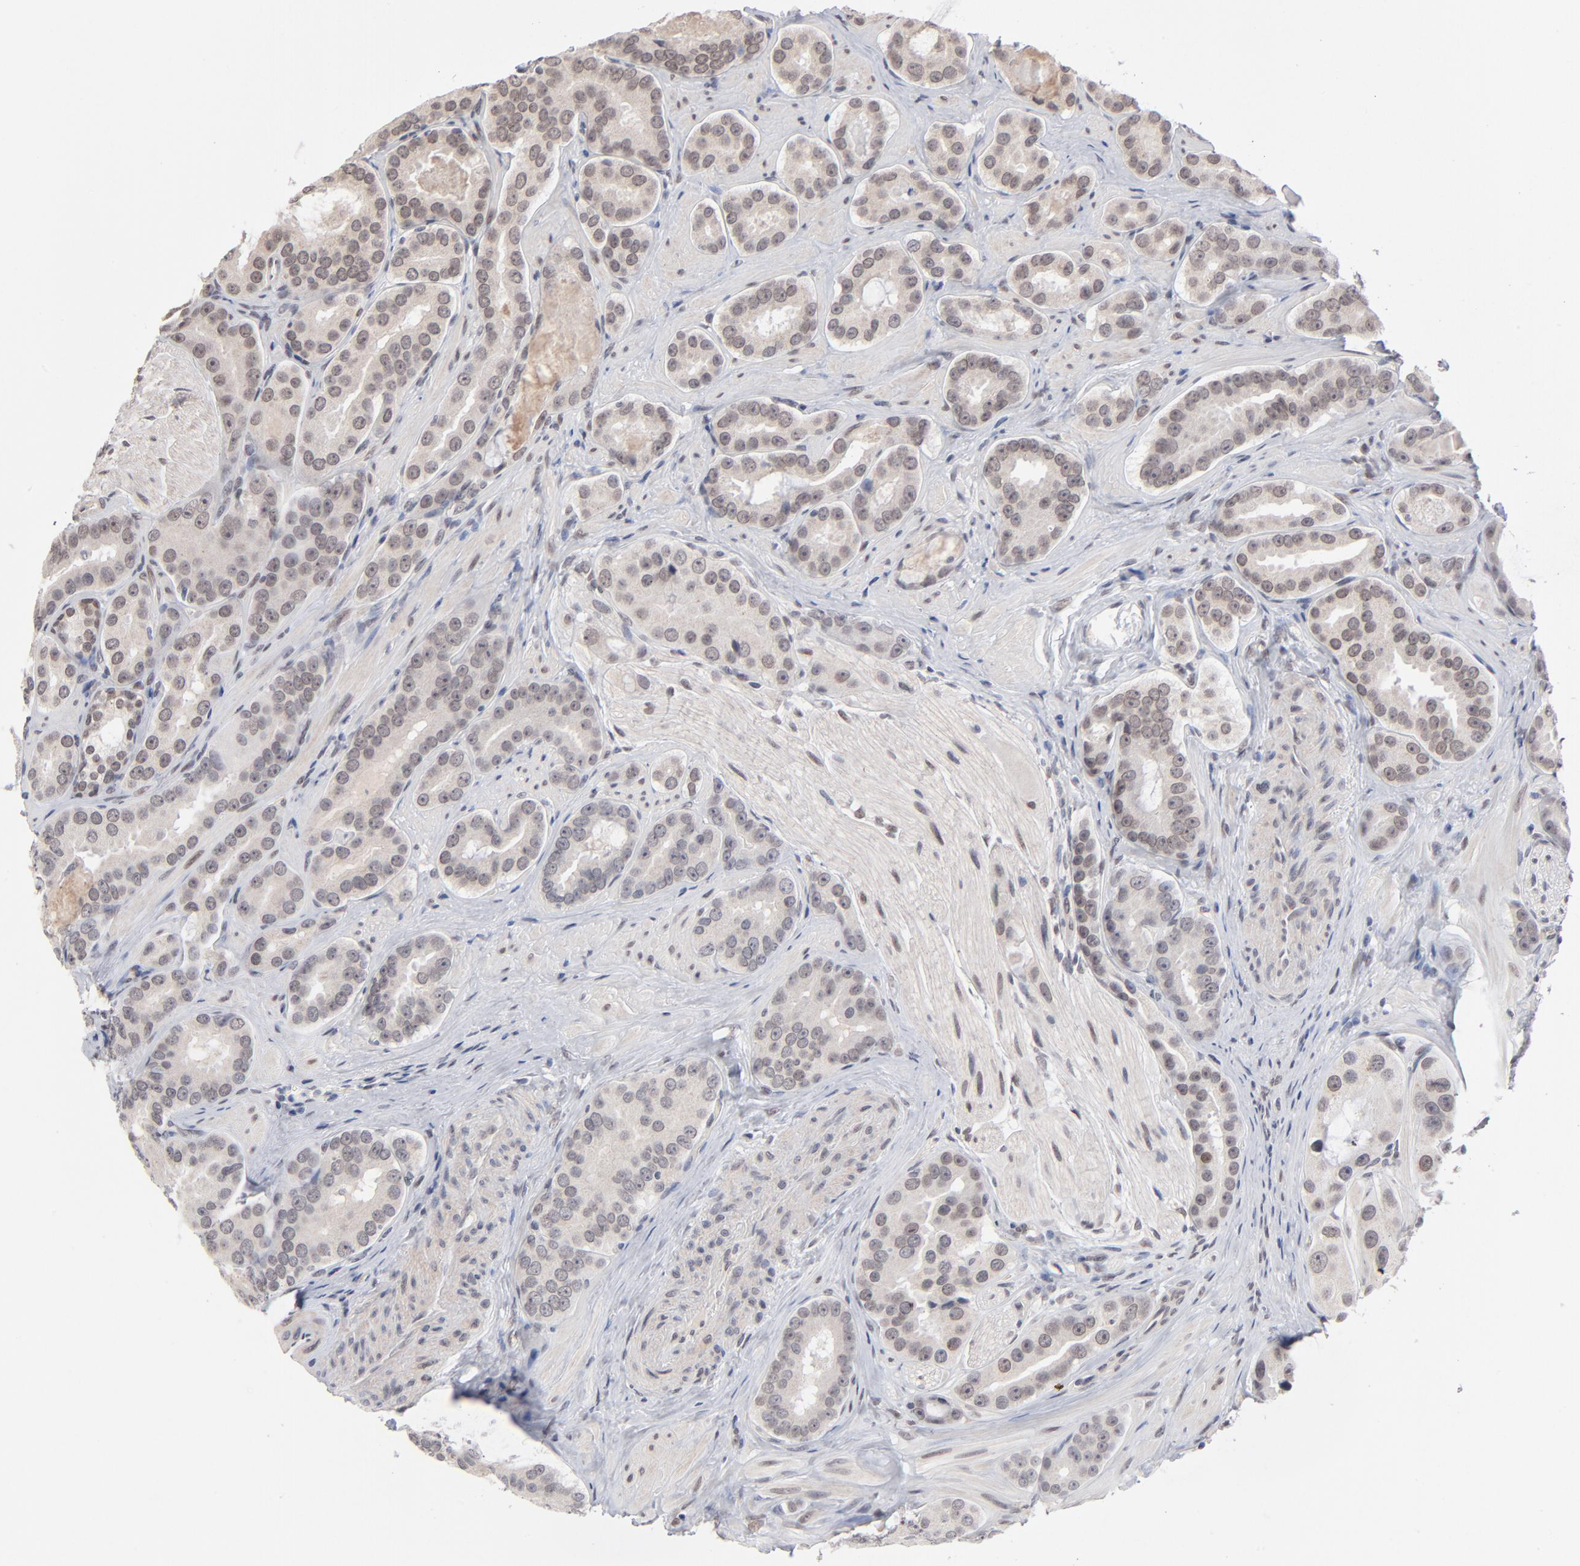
{"staining": {"intensity": "negative", "quantity": "none", "location": "none"}, "tissue": "prostate cancer", "cell_type": "Tumor cells", "image_type": "cancer", "snomed": [{"axis": "morphology", "description": "Adenocarcinoma, Low grade"}, {"axis": "topography", "description": "Prostate"}], "caption": "Immunohistochemistry (IHC) photomicrograph of human prostate cancer (low-grade adenocarcinoma) stained for a protein (brown), which shows no staining in tumor cells.", "gene": "MBIP", "patient": {"sex": "male", "age": 59}}